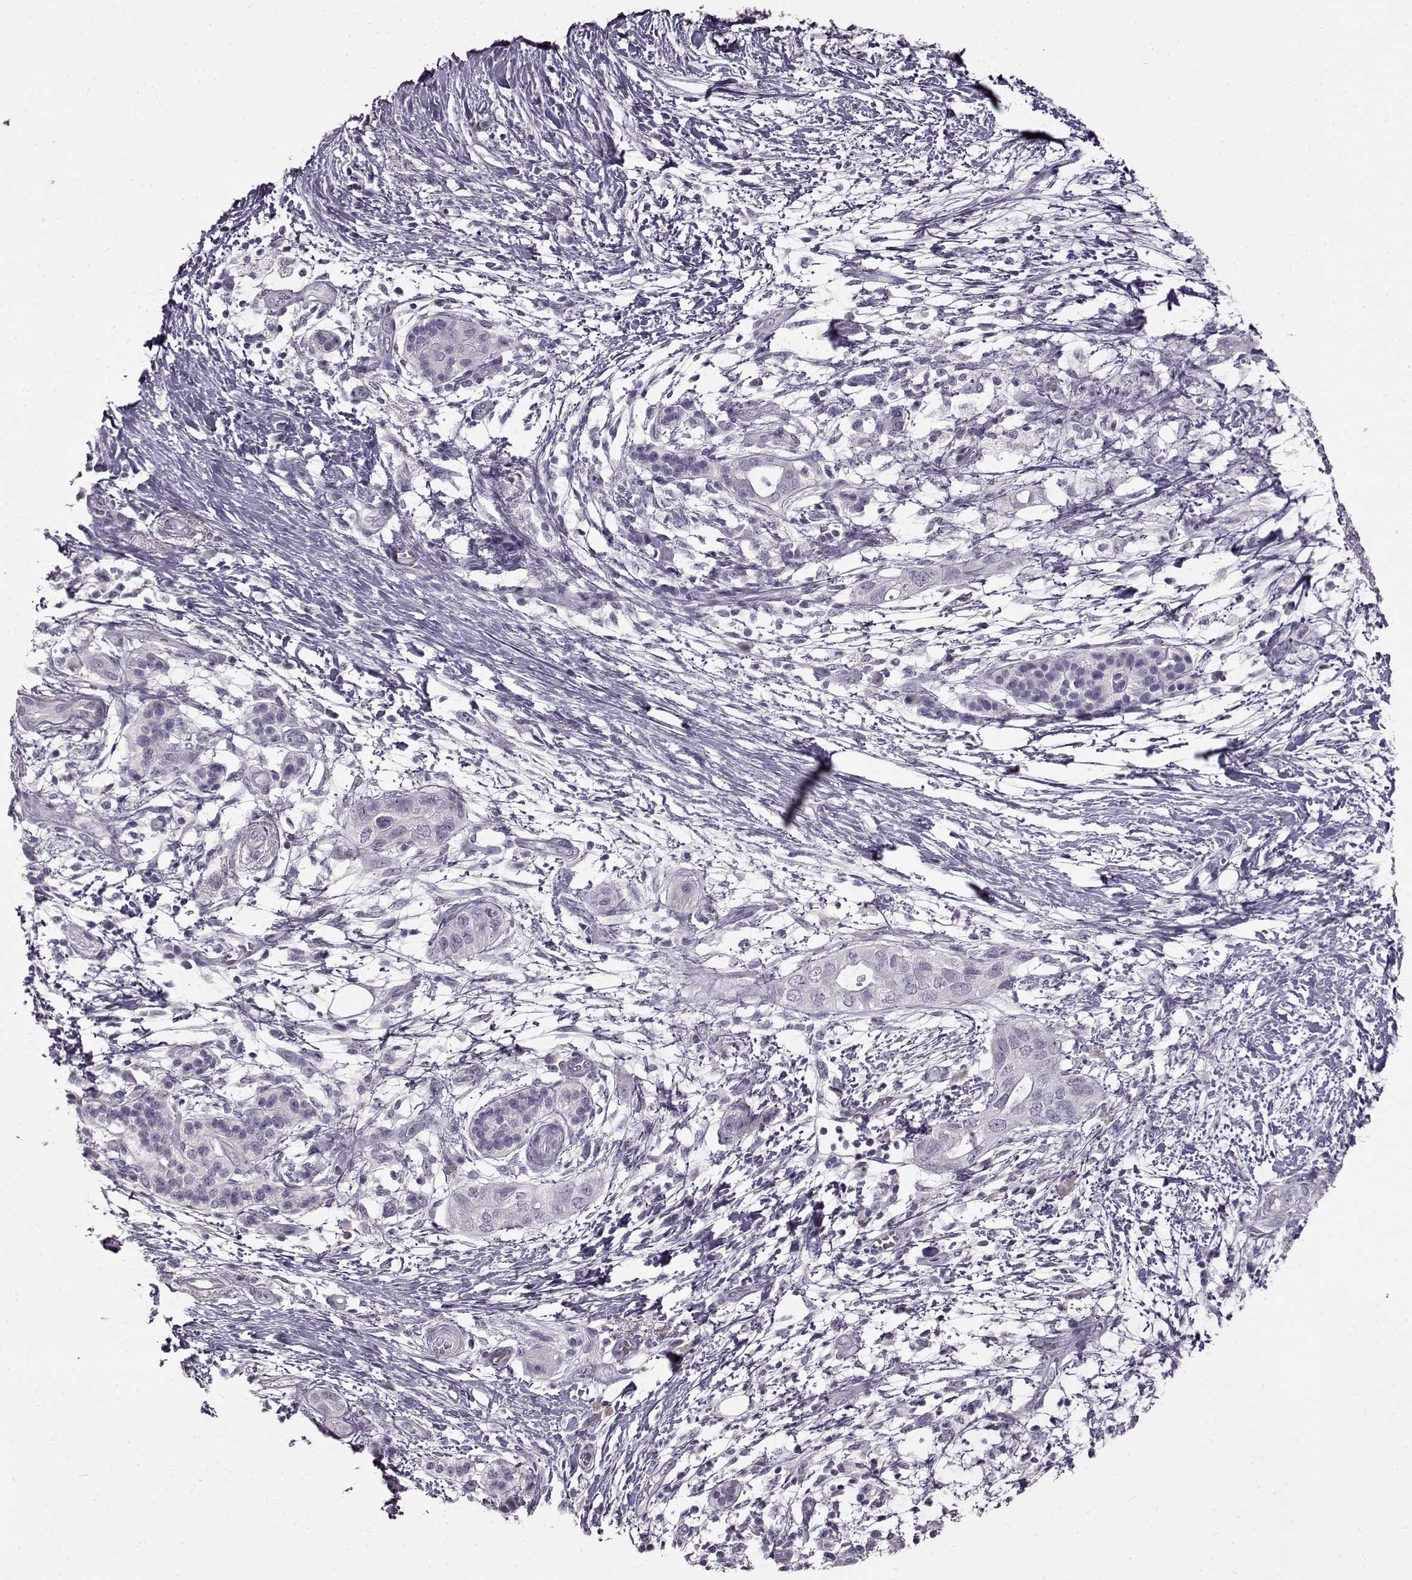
{"staining": {"intensity": "negative", "quantity": "none", "location": "none"}, "tissue": "pancreatic cancer", "cell_type": "Tumor cells", "image_type": "cancer", "snomed": [{"axis": "morphology", "description": "Adenocarcinoma, NOS"}, {"axis": "topography", "description": "Pancreas"}], "caption": "This is a histopathology image of immunohistochemistry (IHC) staining of adenocarcinoma (pancreatic), which shows no positivity in tumor cells. The staining was performed using DAB (3,3'-diaminobenzidine) to visualize the protein expression in brown, while the nuclei were stained in blue with hematoxylin (Magnification: 20x).", "gene": "FSHB", "patient": {"sex": "female", "age": 72}}